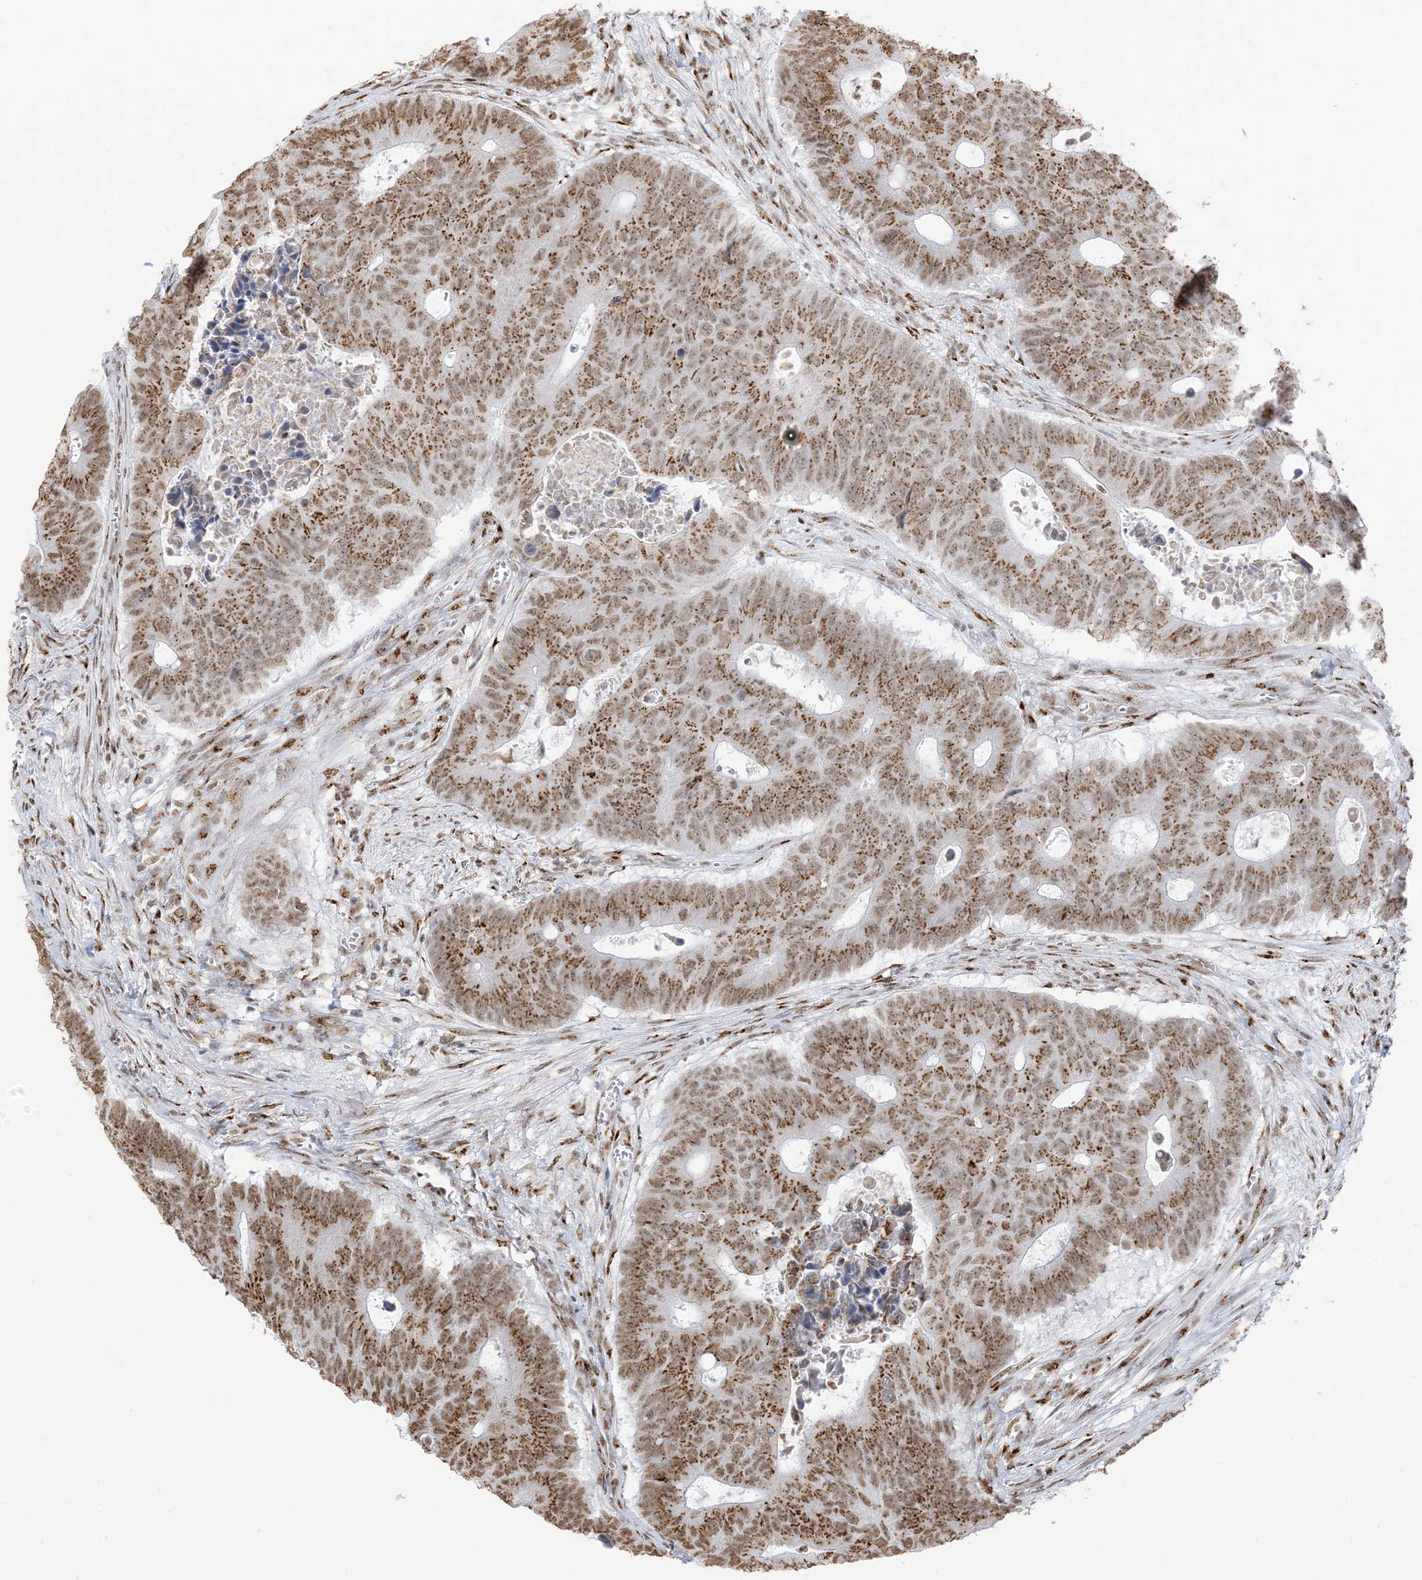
{"staining": {"intensity": "moderate", "quantity": ">75%", "location": "cytoplasmic/membranous,nuclear"}, "tissue": "colorectal cancer", "cell_type": "Tumor cells", "image_type": "cancer", "snomed": [{"axis": "morphology", "description": "Adenocarcinoma, NOS"}, {"axis": "topography", "description": "Colon"}], "caption": "Immunohistochemistry of human colorectal cancer demonstrates medium levels of moderate cytoplasmic/membranous and nuclear staining in about >75% of tumor cells. The protein of interest is stained brown, and the nuclei are stained in blue (DAB (3,3'-diaminobenzidine) IHC with brightfield microscopy, high magnification).", "gene": "GPR107", "patient": {"sex": "male", "age": 87}}